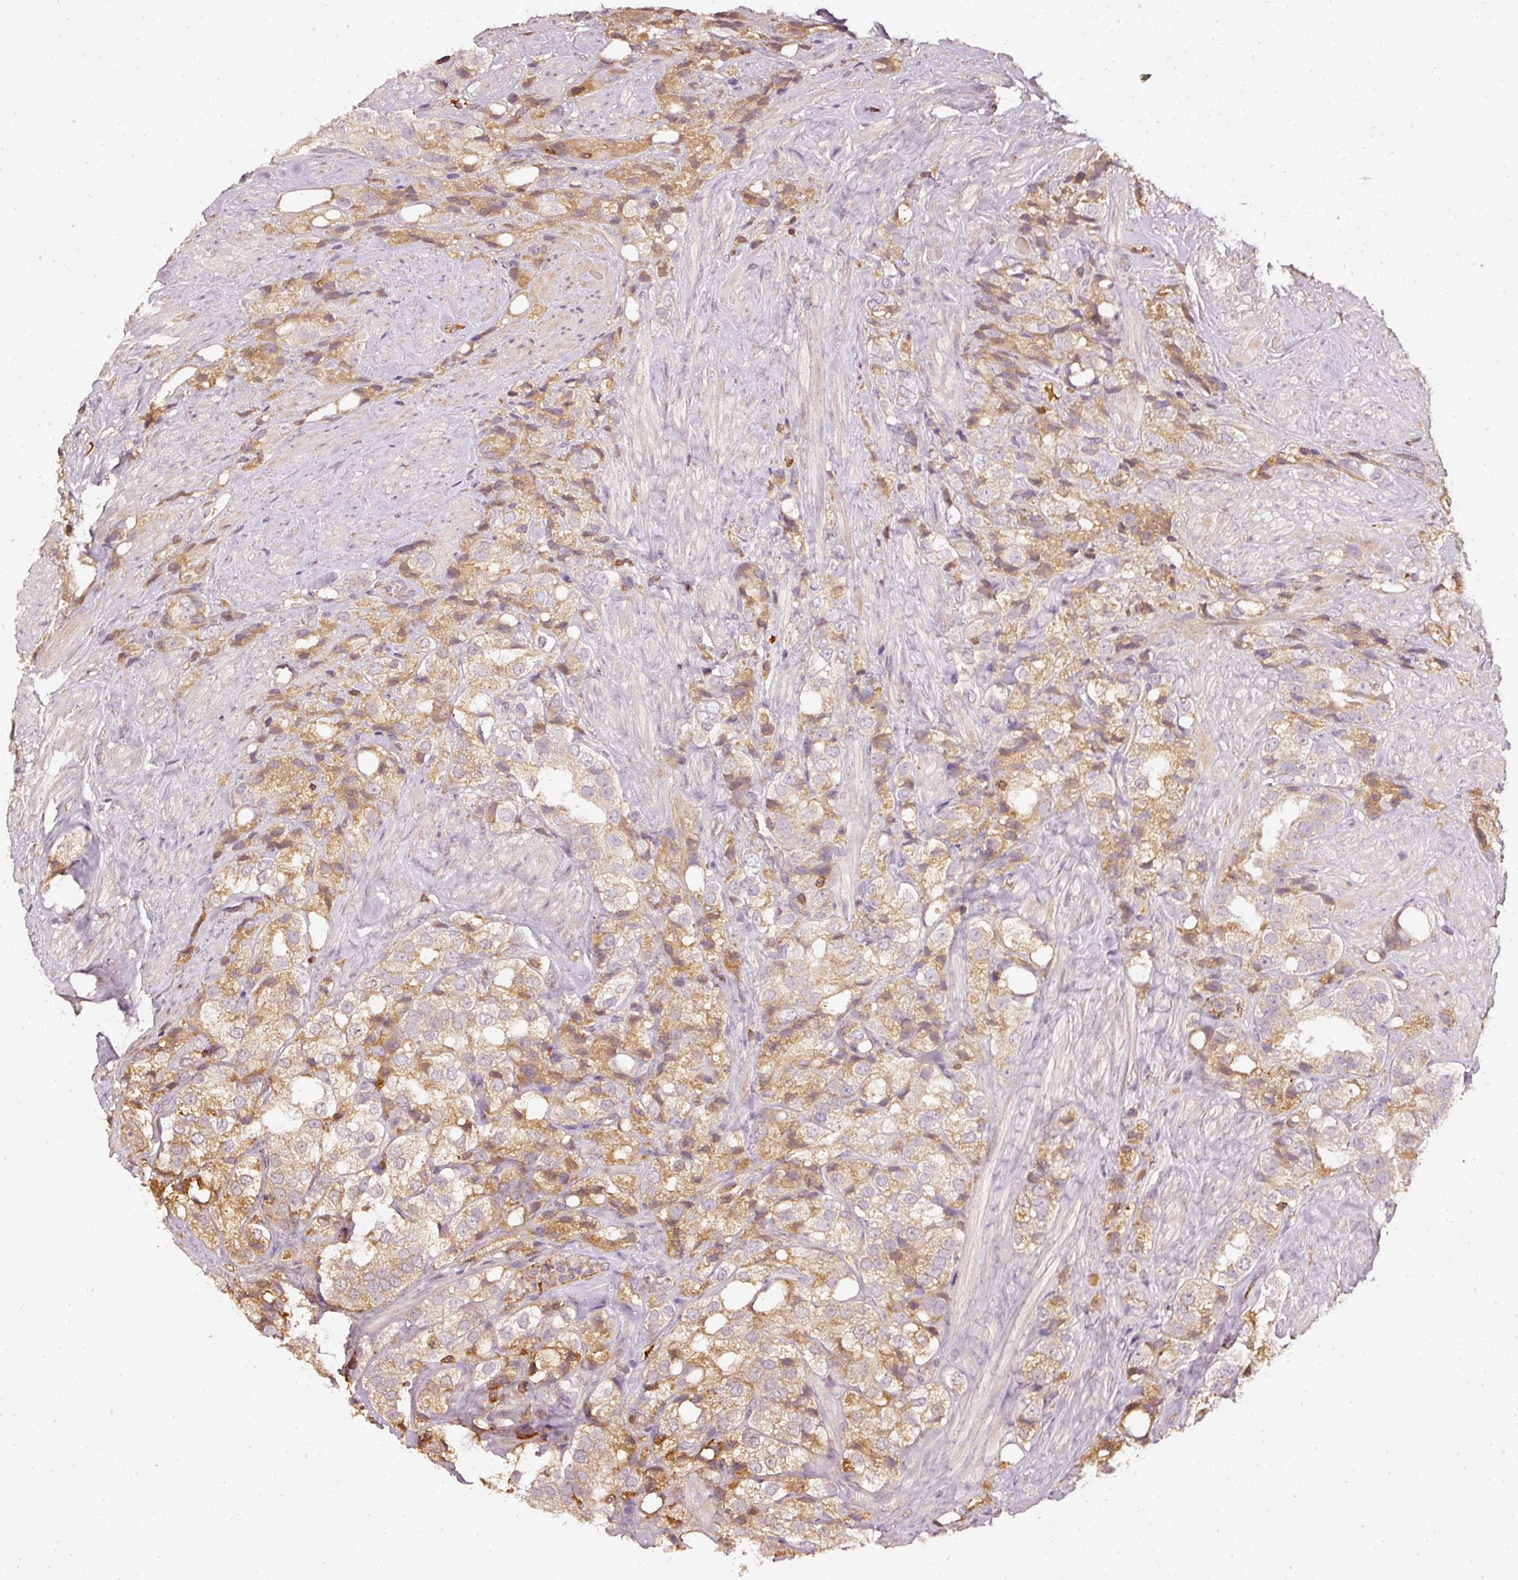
{"staining": {"intensity": "moderate", "quantity": ">75%", "location": "cytoplasmic/membranous"}, "tissue": "prostate cancer", "cell_type": "Tumor cells", "image_type": "cancer", "snomed": [{"axis": "morphology", "description": "Adenocarcinoma, NOS"}, {"axis": "topography", "description": "Prostate"}], "caption": "Brown immunohistochemical staining in human adenocarcinoma (prostate) exhibits moderate cytoplasmic/membranous staining in about >75% of tumor cells.", "gene": "EVL", "patient": {"sex": "male", "age": 79}}